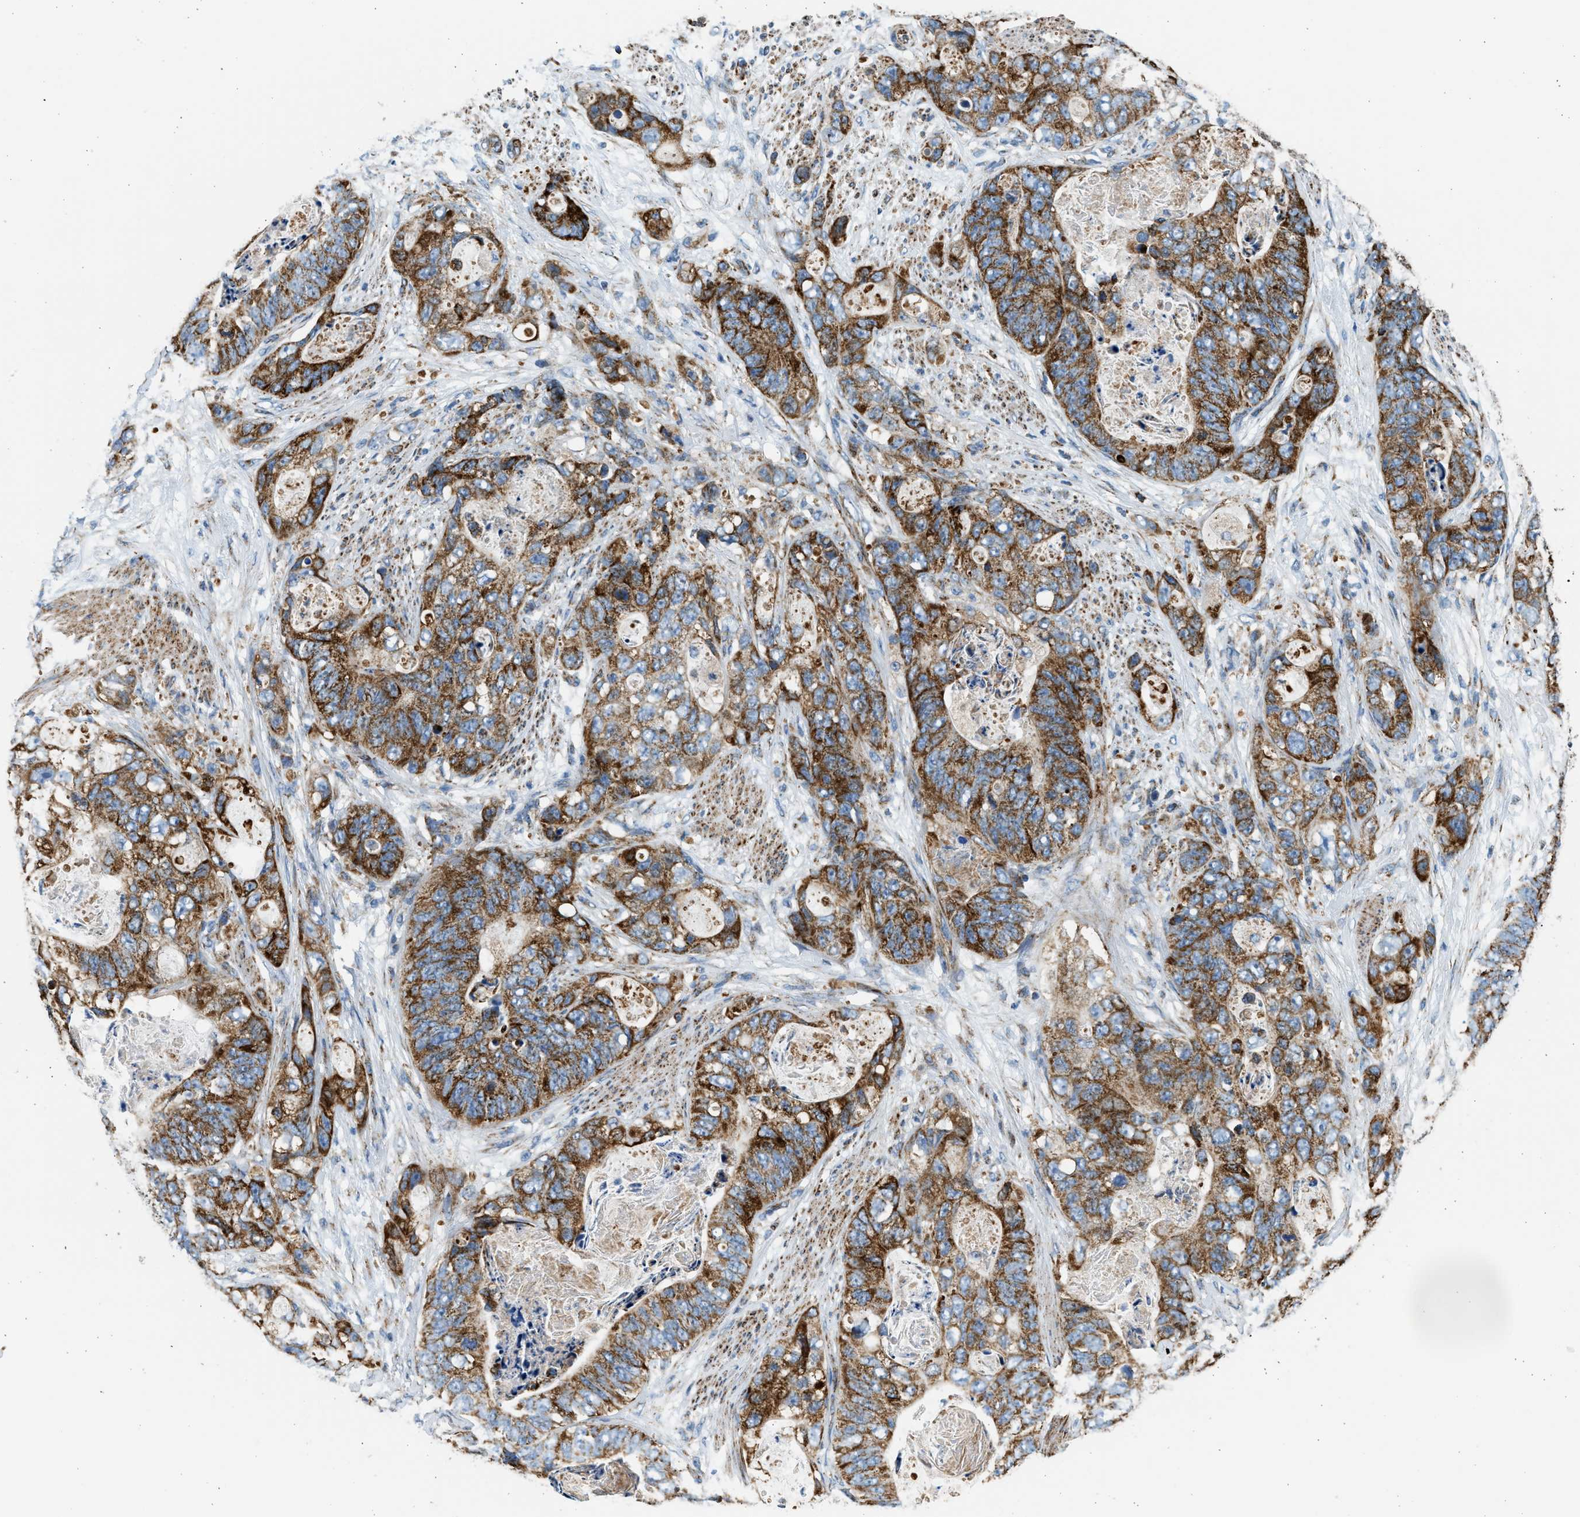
{"staining": {"intensity": "strong", "quantity": ">75%", "location": "cytoplasmic/membranous"}, "tissue": "stomach cancer", "cell_type": "Tumor cells", "image_type": "cancer", "snomed": [{"axis": "morphology", "description": "Adenocarcinoma, NOS"}, {"axis": "topography", "description": "Stomach"}], "caption": "Stomach cancer tissue displays strong cytoplasmic/membranous positivity in approximately >75% of tumor cells, visualized by immunohistochemistry. Immunohistochemistry (ihc) stains the protein in brown and the nuclei are stained blue.", "gene": "KCNMB3", "patient": {"sex": "female", "age": 89}}